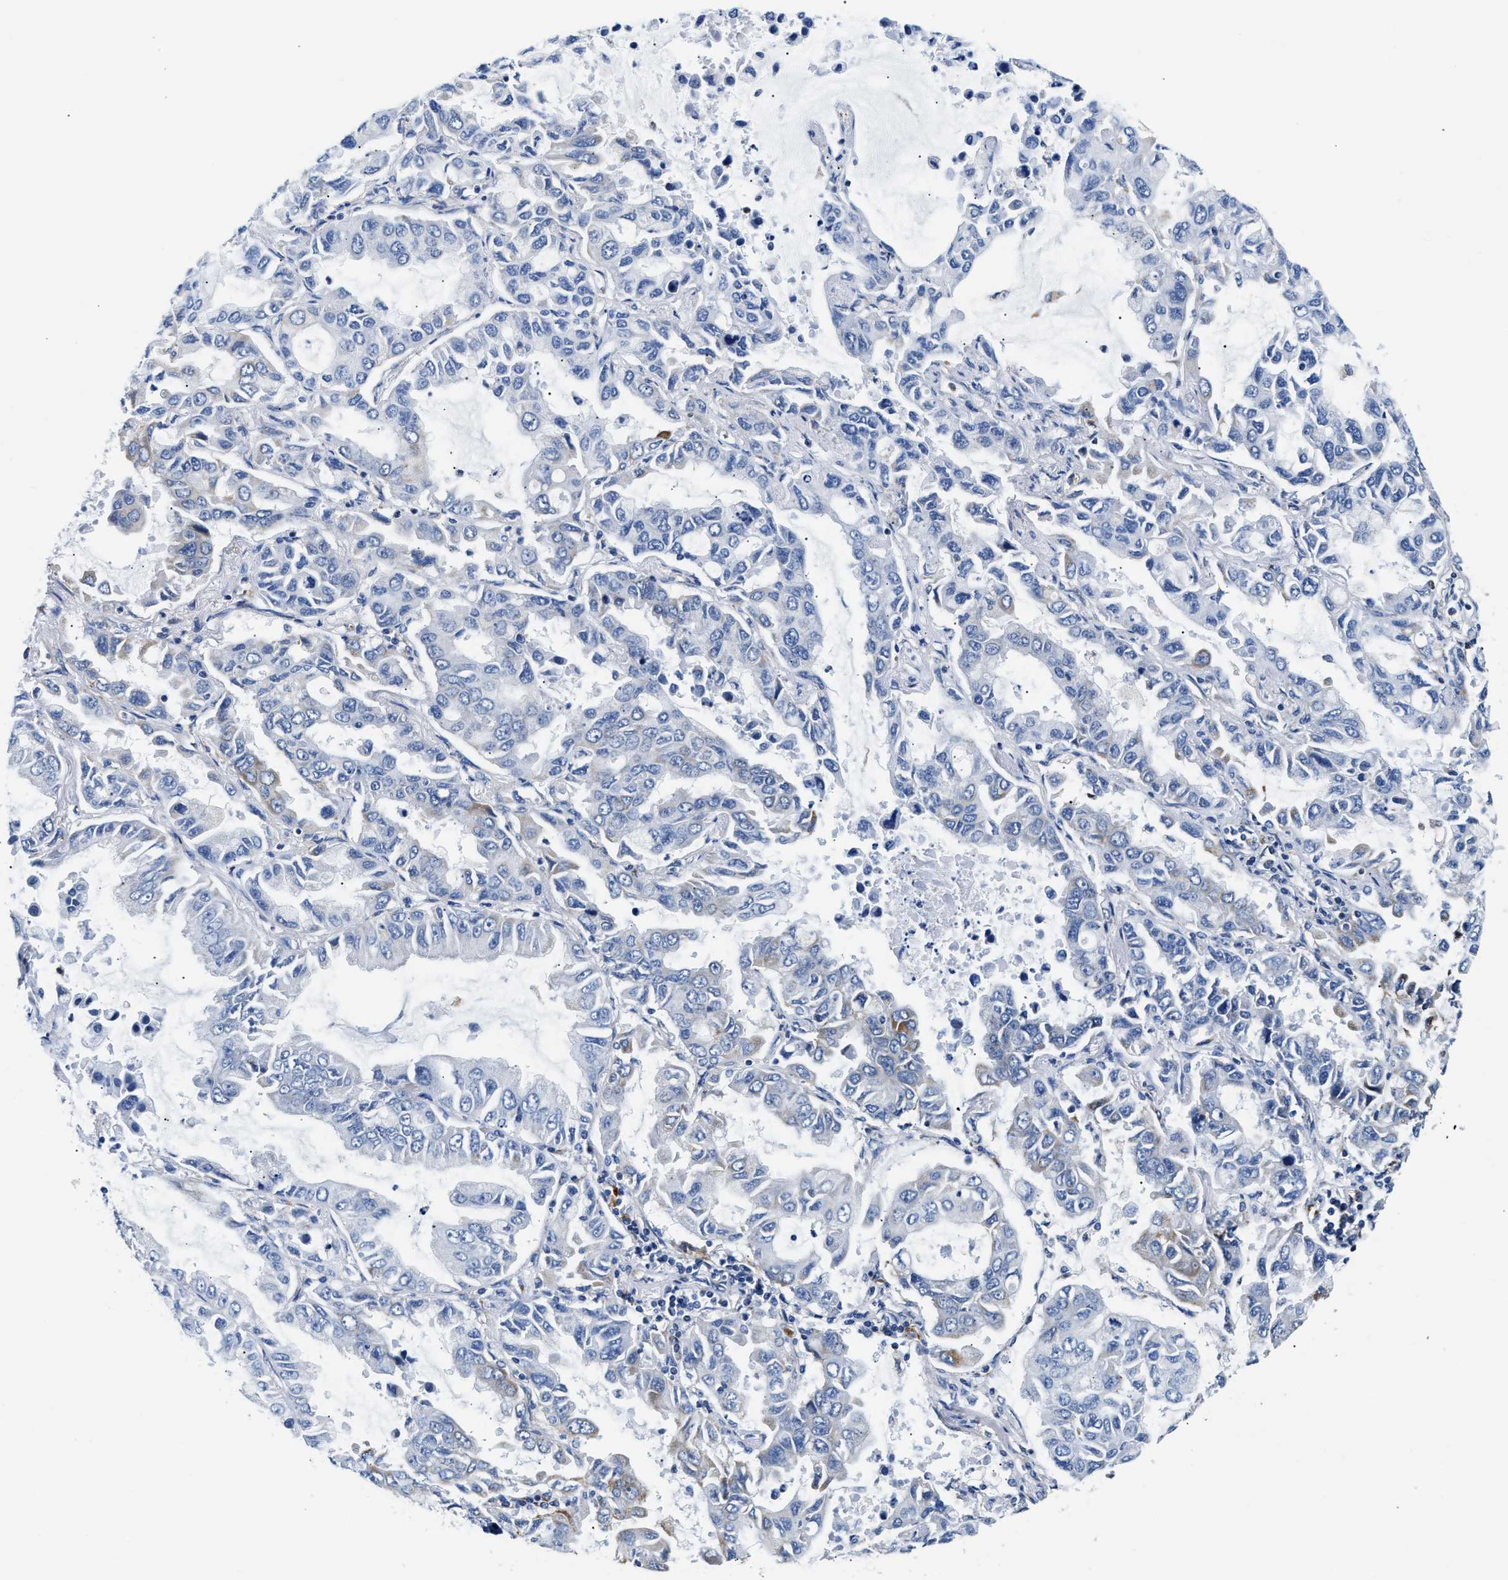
{"staining": {"intensity": "negative", "quantity": "none", "location": "none"}, "tissue": "lung cancer", "cell_type": "Tumor cells", "image_type": "cancer", "snomed": [{"axis": "morphology", "description": "Adenocarcinoma, NOS"}, {"axis": "topography", "description": "Lung"}], "caption": "IHC photomicrograph of lung cancer (adenocarcinoma) stained for a protein (brown), which displays no positivity in tumor cells.", "gene": "ACADVL", "patient": {"sex": "male", "age": 64}}